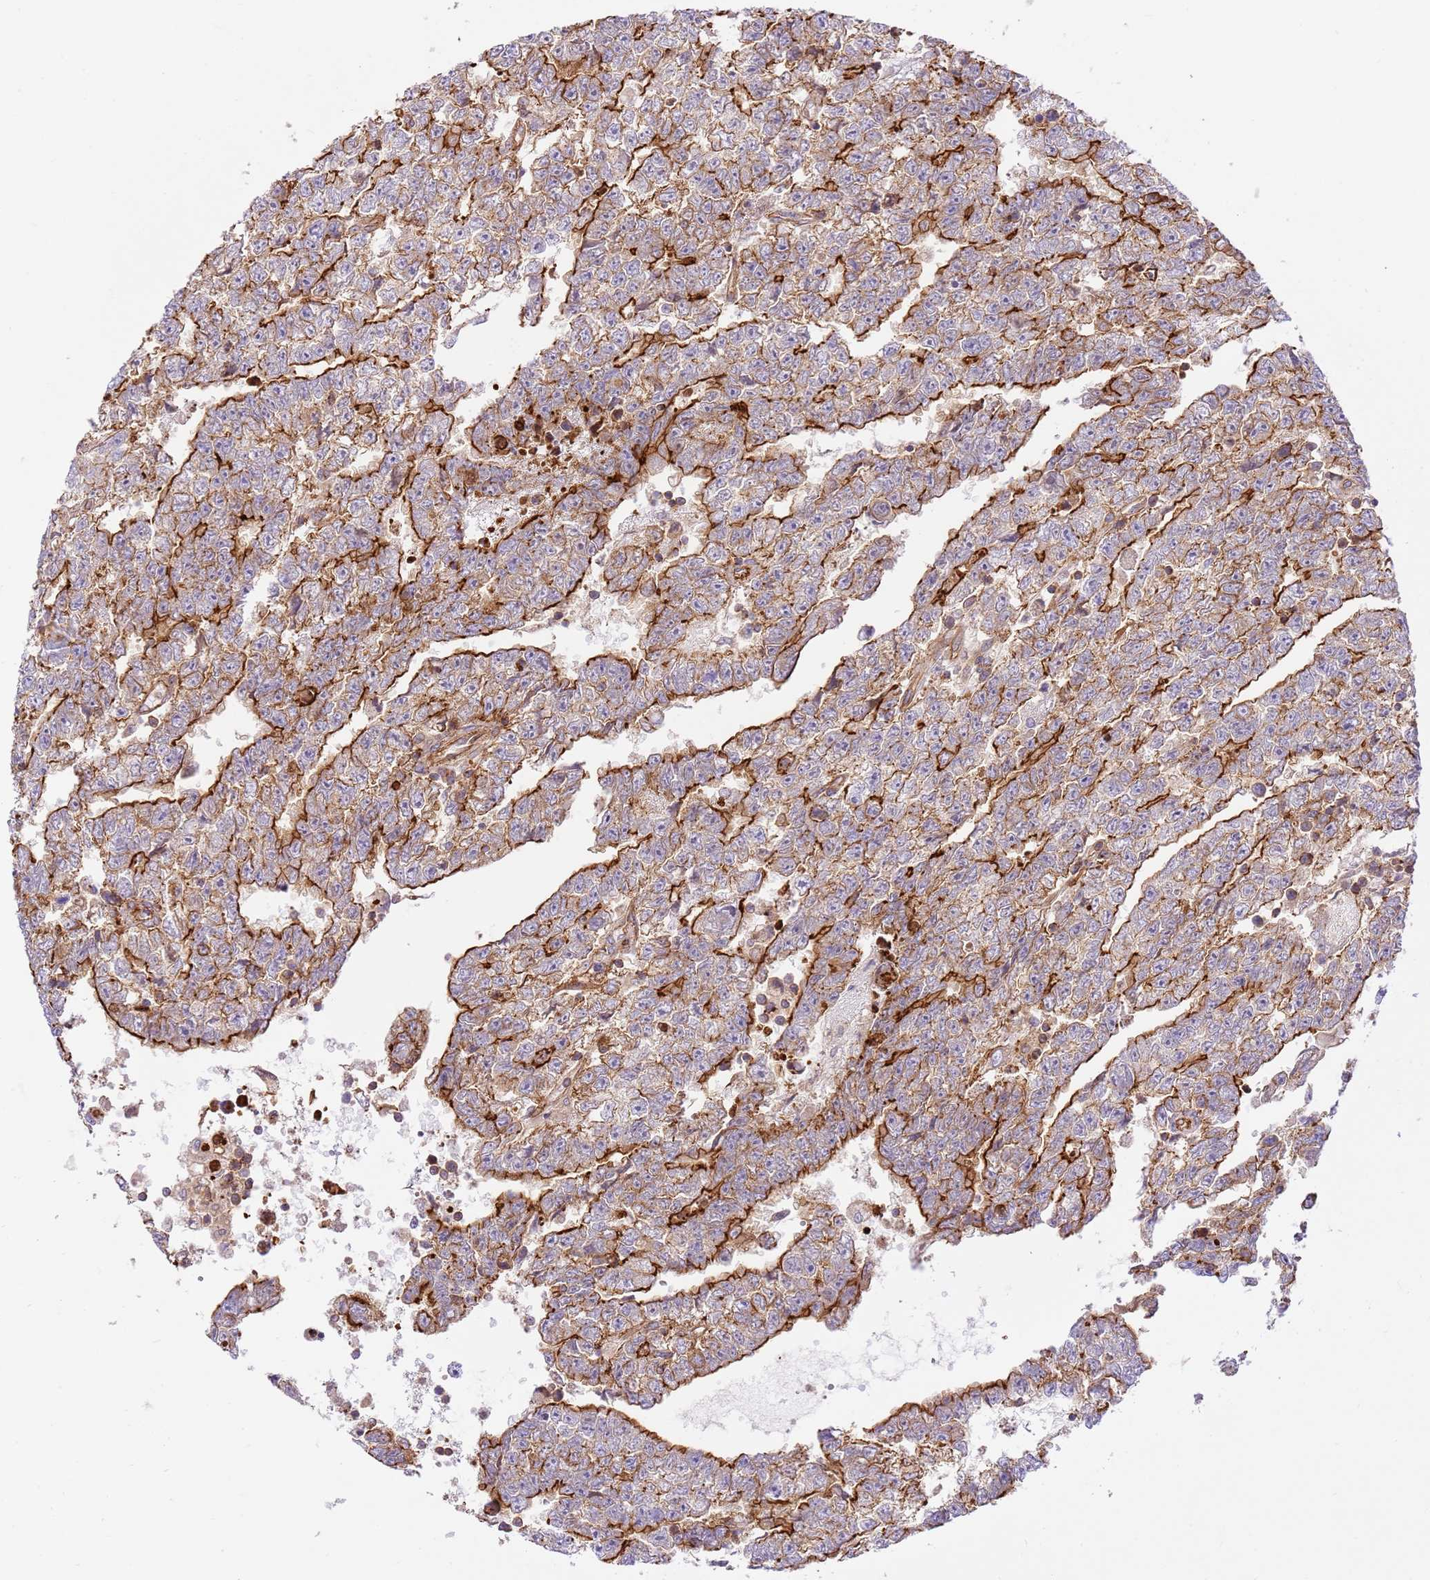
{"staining": {"intensity": "strong", "quantity": "25%-75%", "location": "cytoplasmic/membranous"}, "tissue": "testis cancer", "cell_type": "Tumor cells", "image_type": "cancer", "snomed": [{"axis": "morphology", "description": "Carcinoma, Embryonal, NOS"}, {"axis": "topography", "description": "Testis"}], "caption": "Human testis cancer stained for a protein (brown) shows strong cytoplasmic/membranous positive staining in about 25%-75% of tumor cells.", "gene": "EFCAB8", "patient": {"sex": "male", "age": 25}}